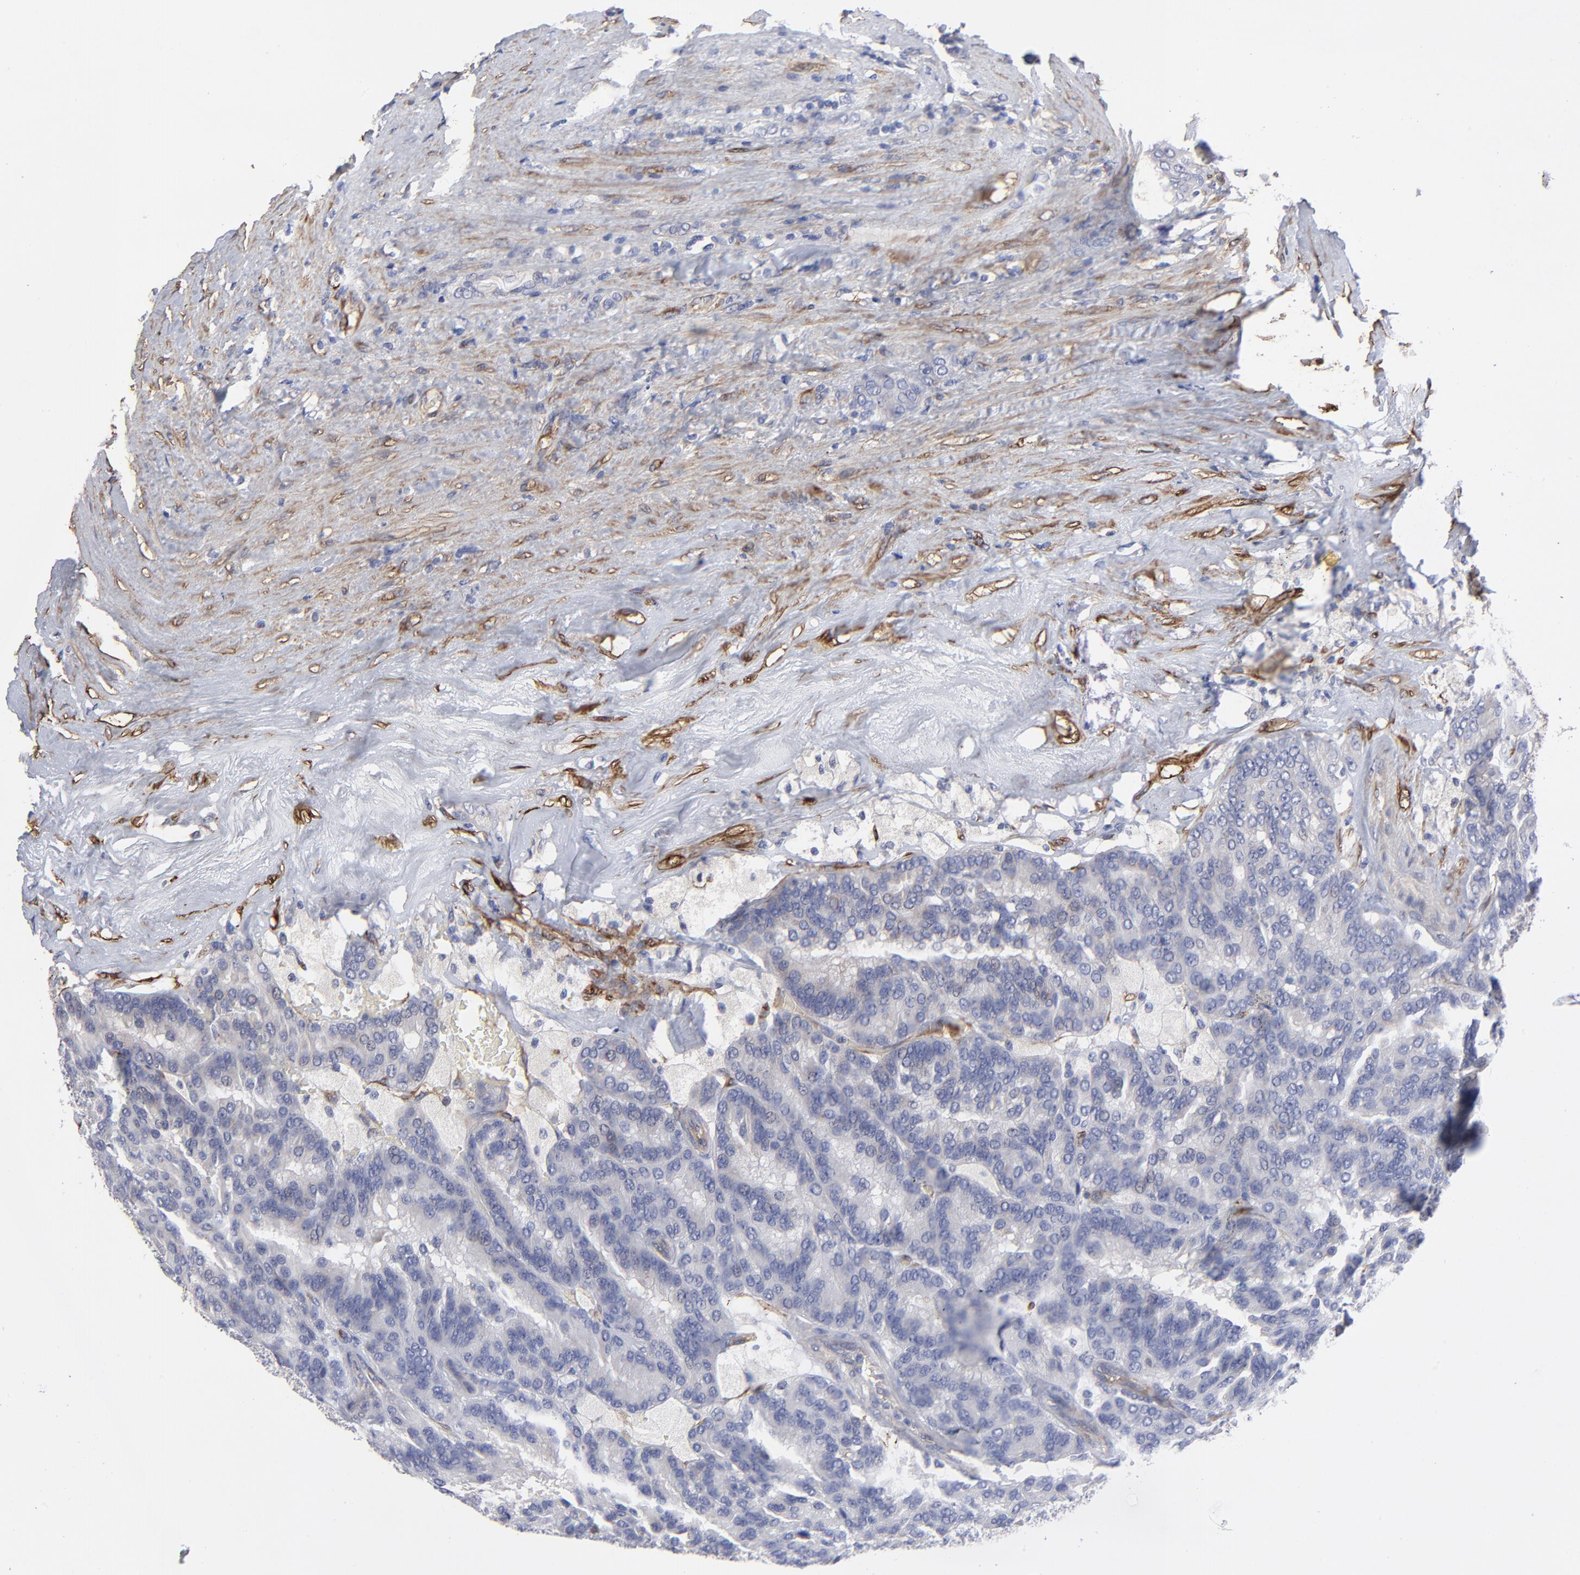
{"staining": {"intensity": "negative", "quantity": "none", "location": "none"}, "tissue": "renal cancer", "cell_type": "Tumor cells", "image_type": "cancer", "snomed": [{"axis": "morphology", "description": "Adenocarcinoma, NOS"}, {"axis": "topography", "description": "Kidney"}], "caption": "This is an immunohistochemistry image of human adenocarcinoma (renal). There is no staining in tumor cells.", "gene": "CILP", "patient": {"sex": "male", "age": 46}}